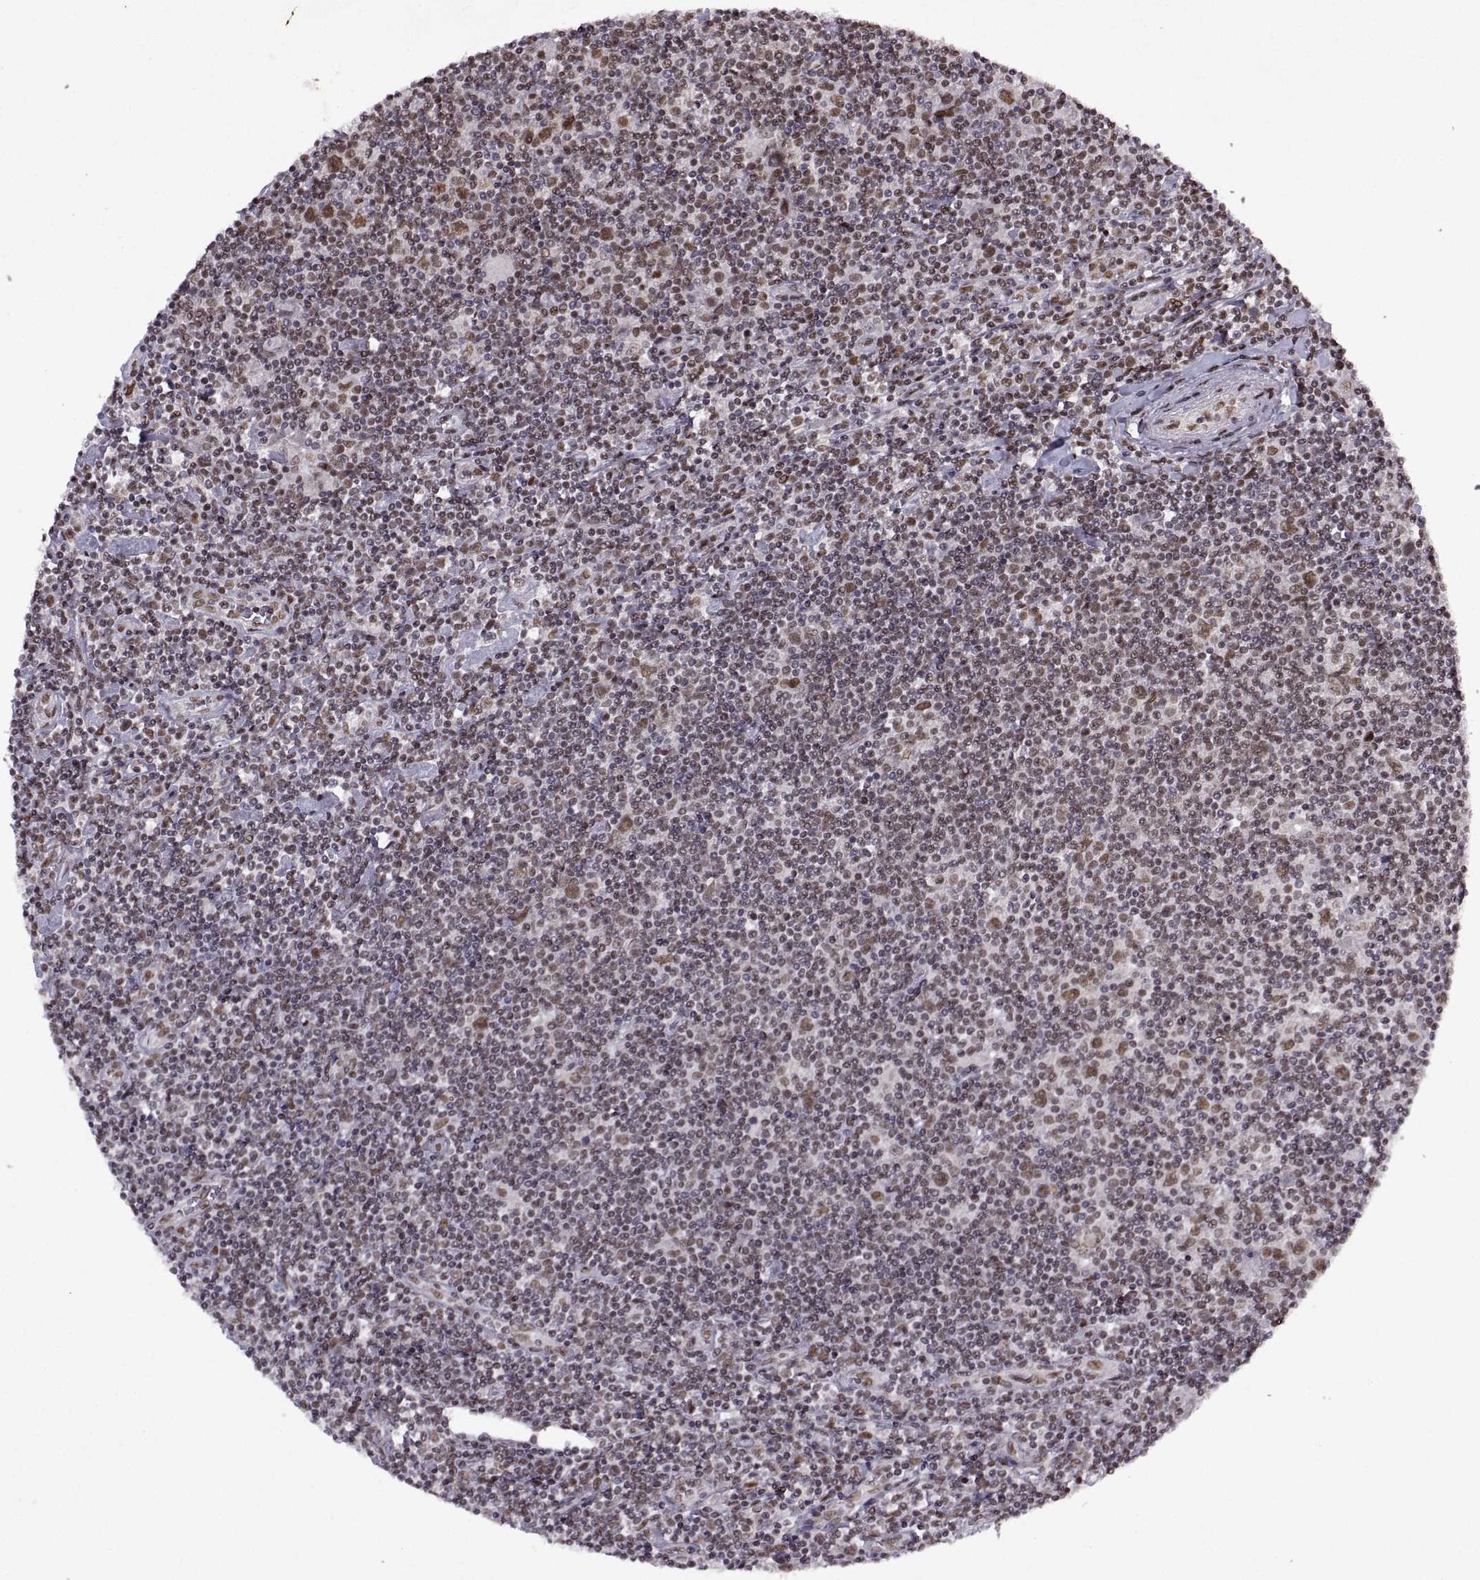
{"staining": {"intensity": "moderate", "quantity": "25%-75%", "location": "nuclear"}, "tissue": "lymphoma", "cell_type": "Tumor cells", "image_type": "cancer", "snomed": [{"axis": "morphology", "description": "Hodgkin's disease, NOS"}, {"axis": "topography", "description": "Lymph node"}], "caption": "The image demonstrates a brown stain indicating the presence of a protein in the nuclear of tumor cells in lymphoma.", "gene": "MT1E", "patient": {"sex": "male", "age": 40}}